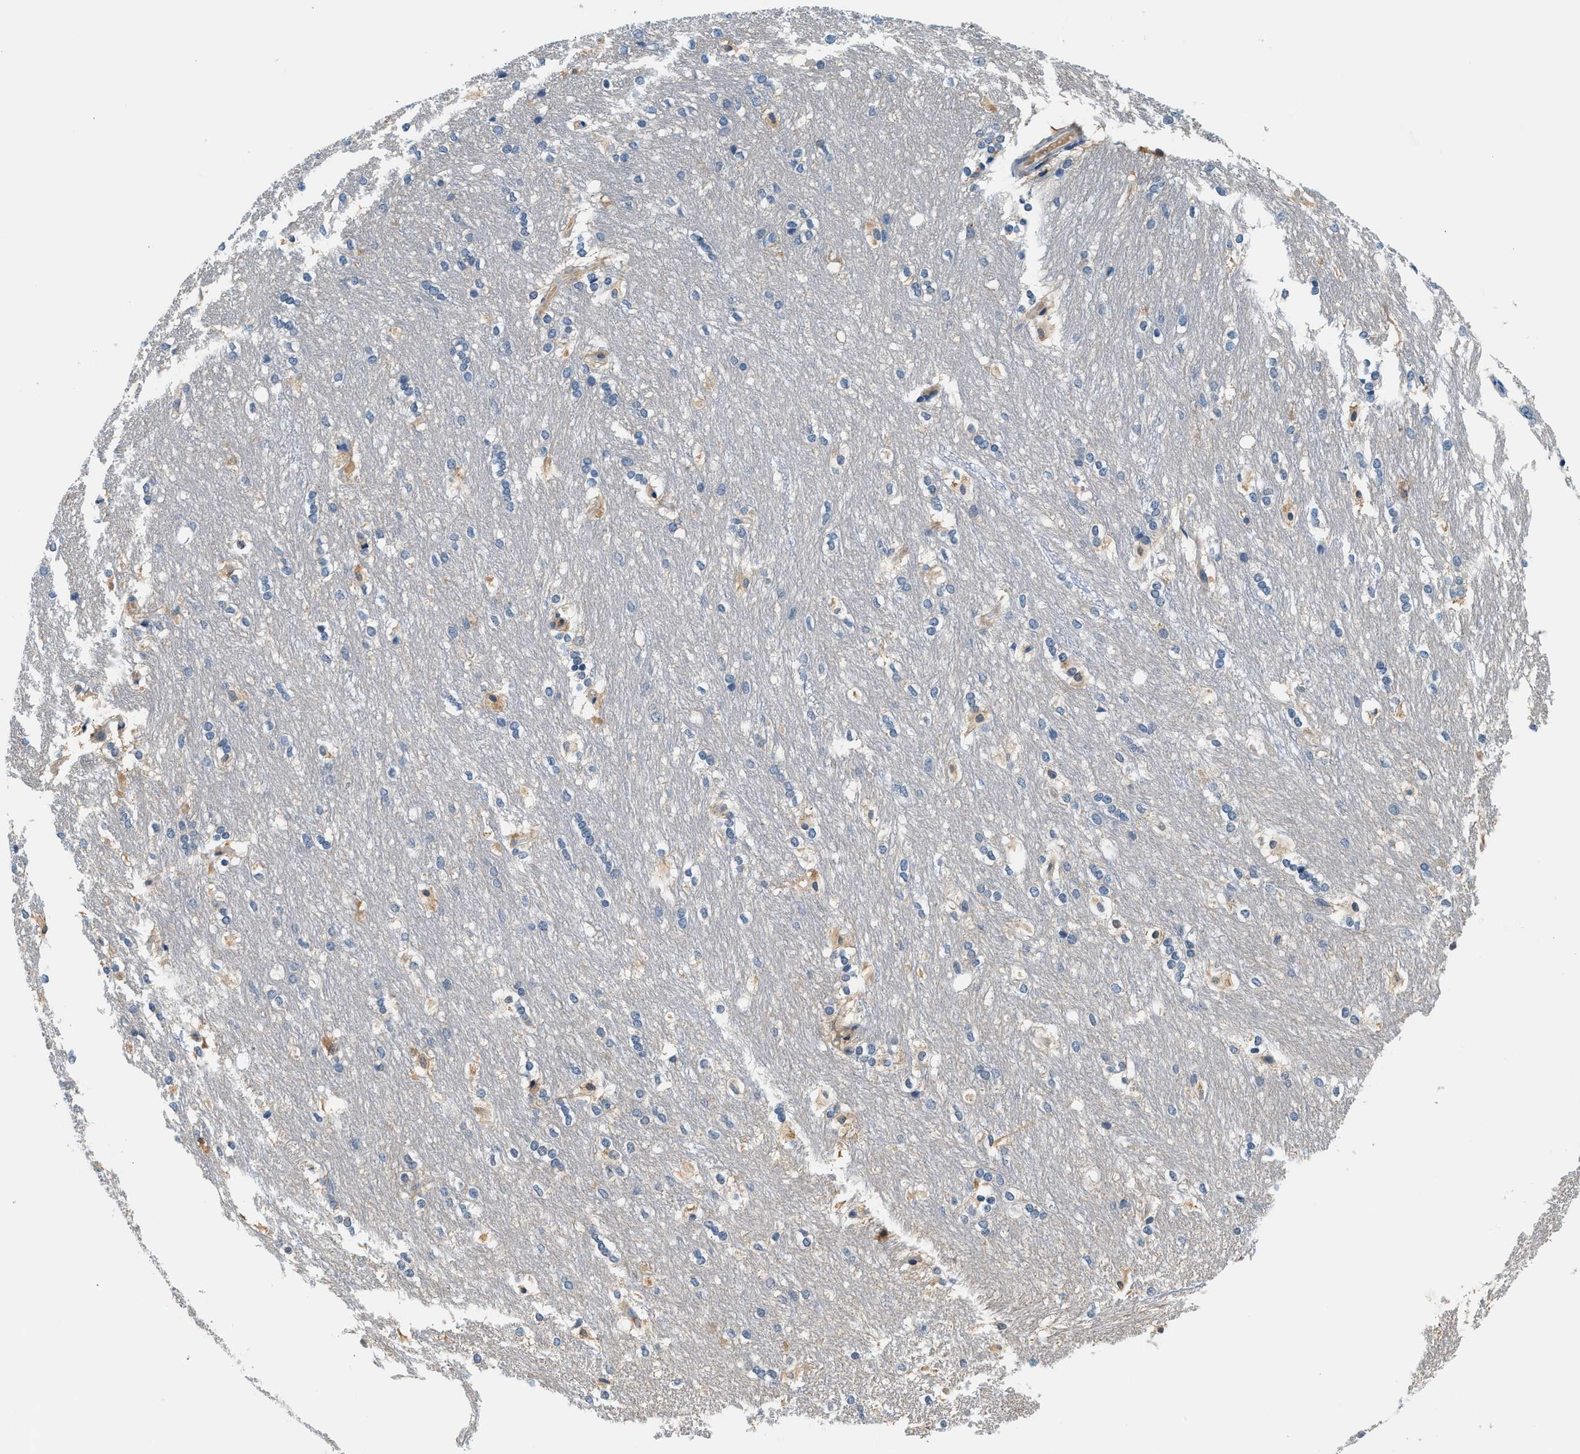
{"staining": {"intensity": "weak", "quantity": "<25%", "location": "cytoplasmic/membranous"}, "tissue": "caudate", "cell_type": "Glial cells", "image_type": "normal", "snomed": [{"axis": "morphology", "description": "Normal tissue, NOS"}, {"axis": "topography", "description": "Lateral ventricle wall"}], "caption": "Immunohistochemistry (IHC) micrograph of benign caudate: caudate stained with DAB demonstrates no significant protein staining in glial cells.", "gene": "SLC35E1", "patient": {"sex": "female", "age": 19}}